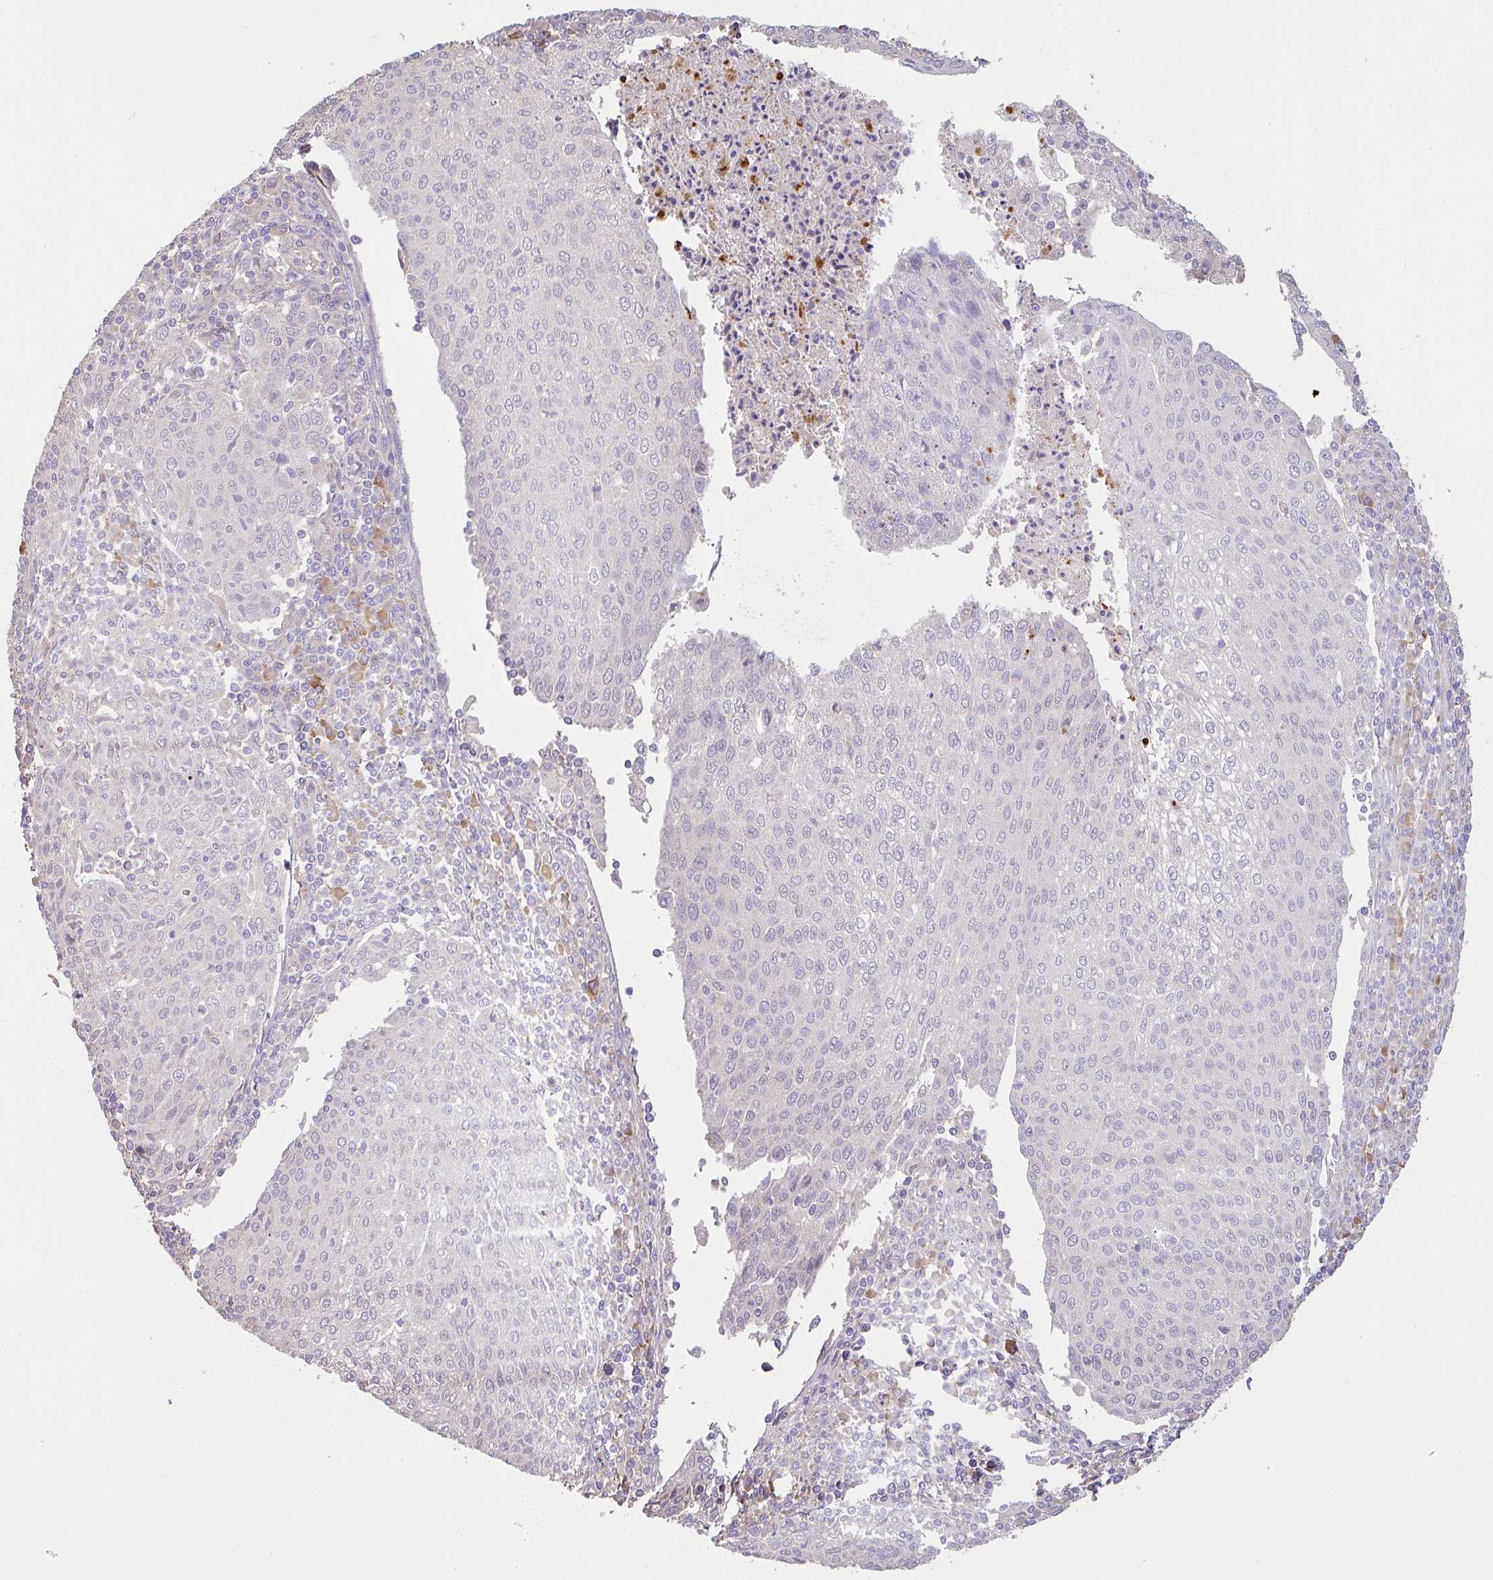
{"staining": {"intensity": "negative", "quantity": "none", "location": "none"}, "tissue": "cervical cancer", "cell_type": "Tumor cells", "image_type": "cancer", "snomed": [{"axis": "morphology", "description": "Squamous cell carcinoma, NOS"}, {"axis": "topography", "description": "Cervix"}], "caption": "A photomicrograph of cervical cancer (squamous cell carcinoma) stained for a protein shows no brown staining in tumor cells. (DAB (3,3'-diaminobenzidine) IHC visualized using brightfield microscopy, high magnification).", "gene": "BRINP3", "patient": {"sex": "female", "age": 46}}